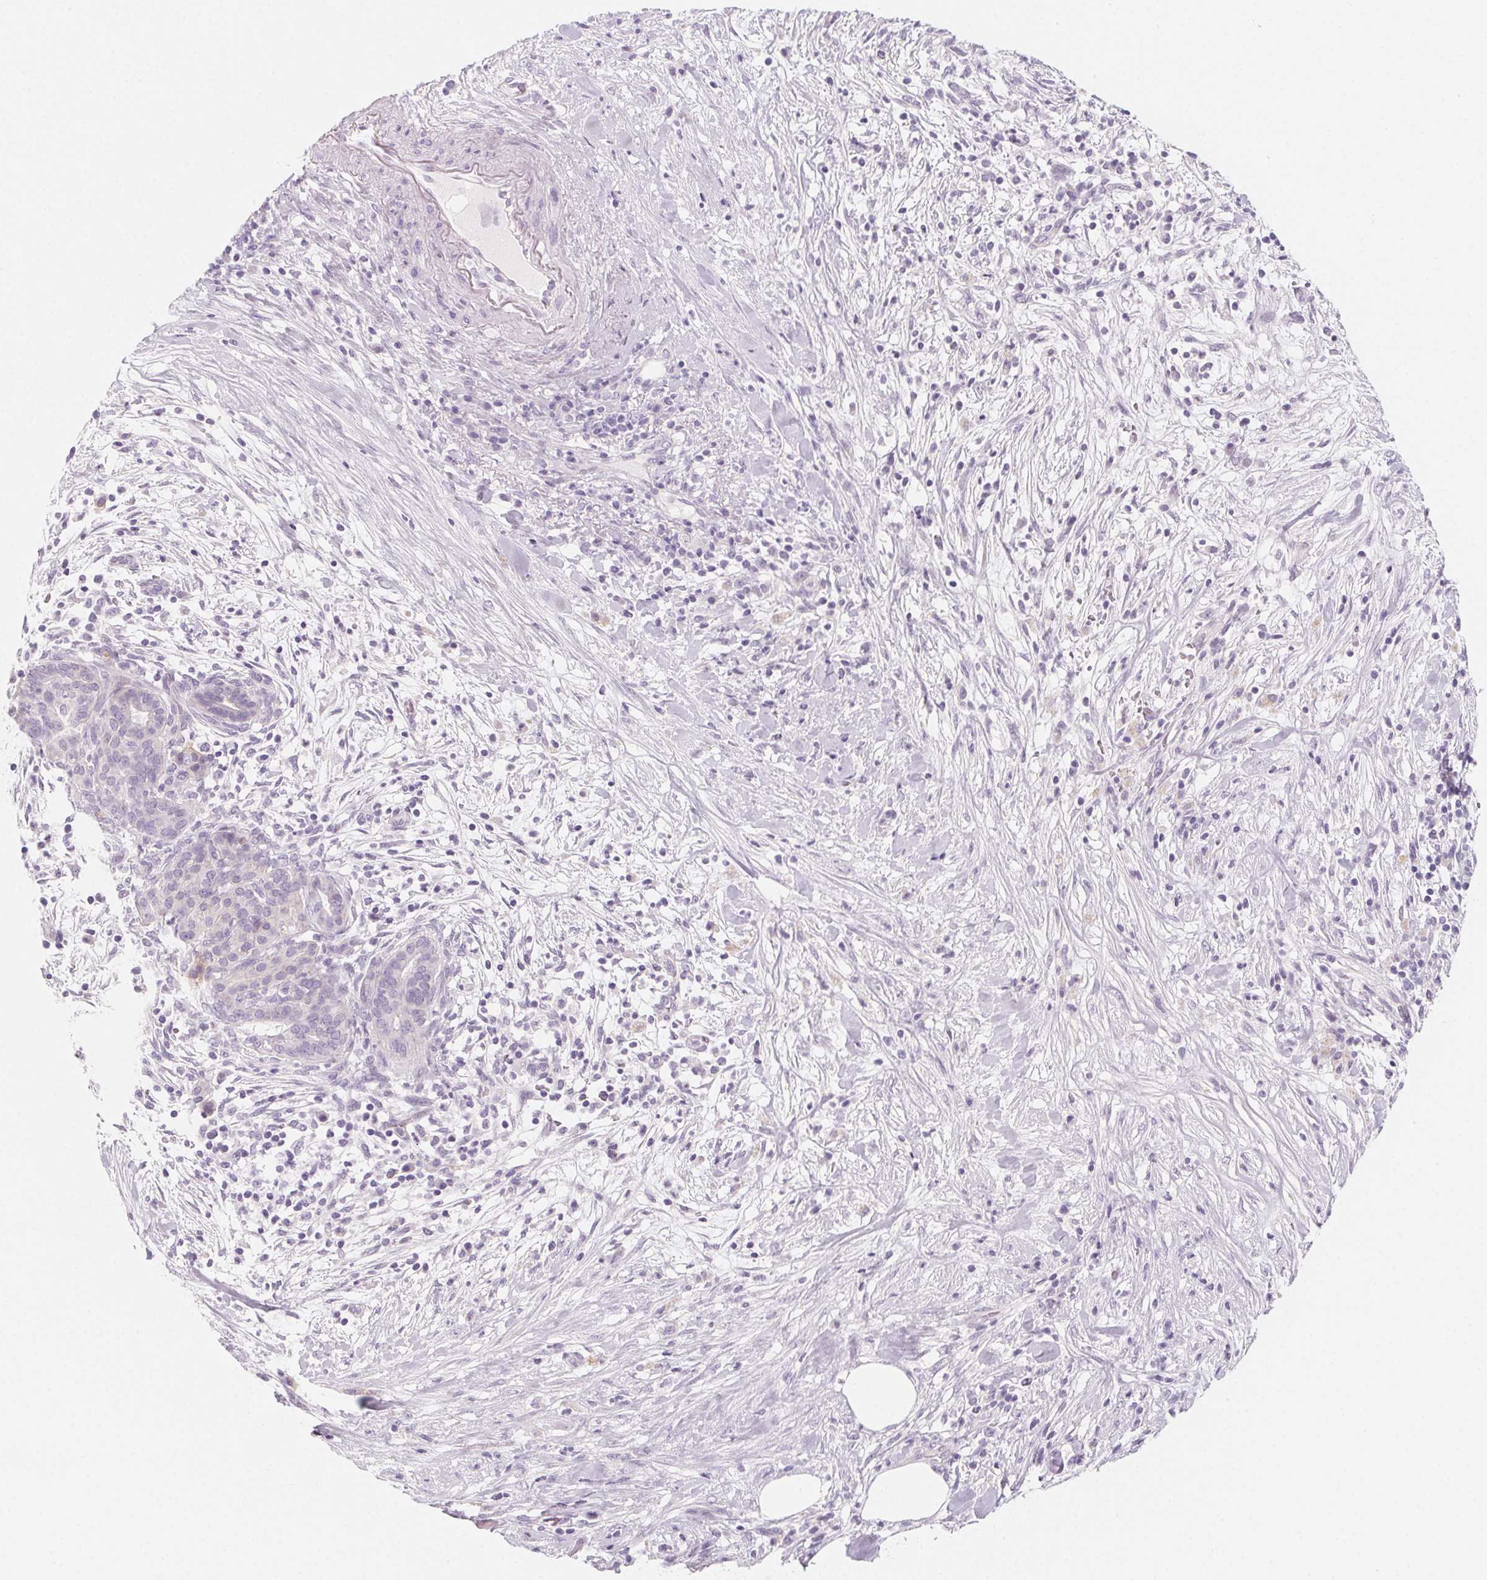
{"staining": {"intensity": "negative", "quantity": "none", "location": "none"}, "tissue": "pancreatic cancer", "cell_type": "Tumor cells", "image_type": "cancer", "snomed": [{"axis": "morphology", "description": "Adenocarcinoma, NOS"}, {"axis": "topography", "description": "Pancreas"}], "caption": "Human pancreatic cancer (adenocarcinoma) stained for a protein using IHC reveals no expression in tumor cells.", "gene": "SH3GL2", "patient": {"sex": "male", "age": 44}}